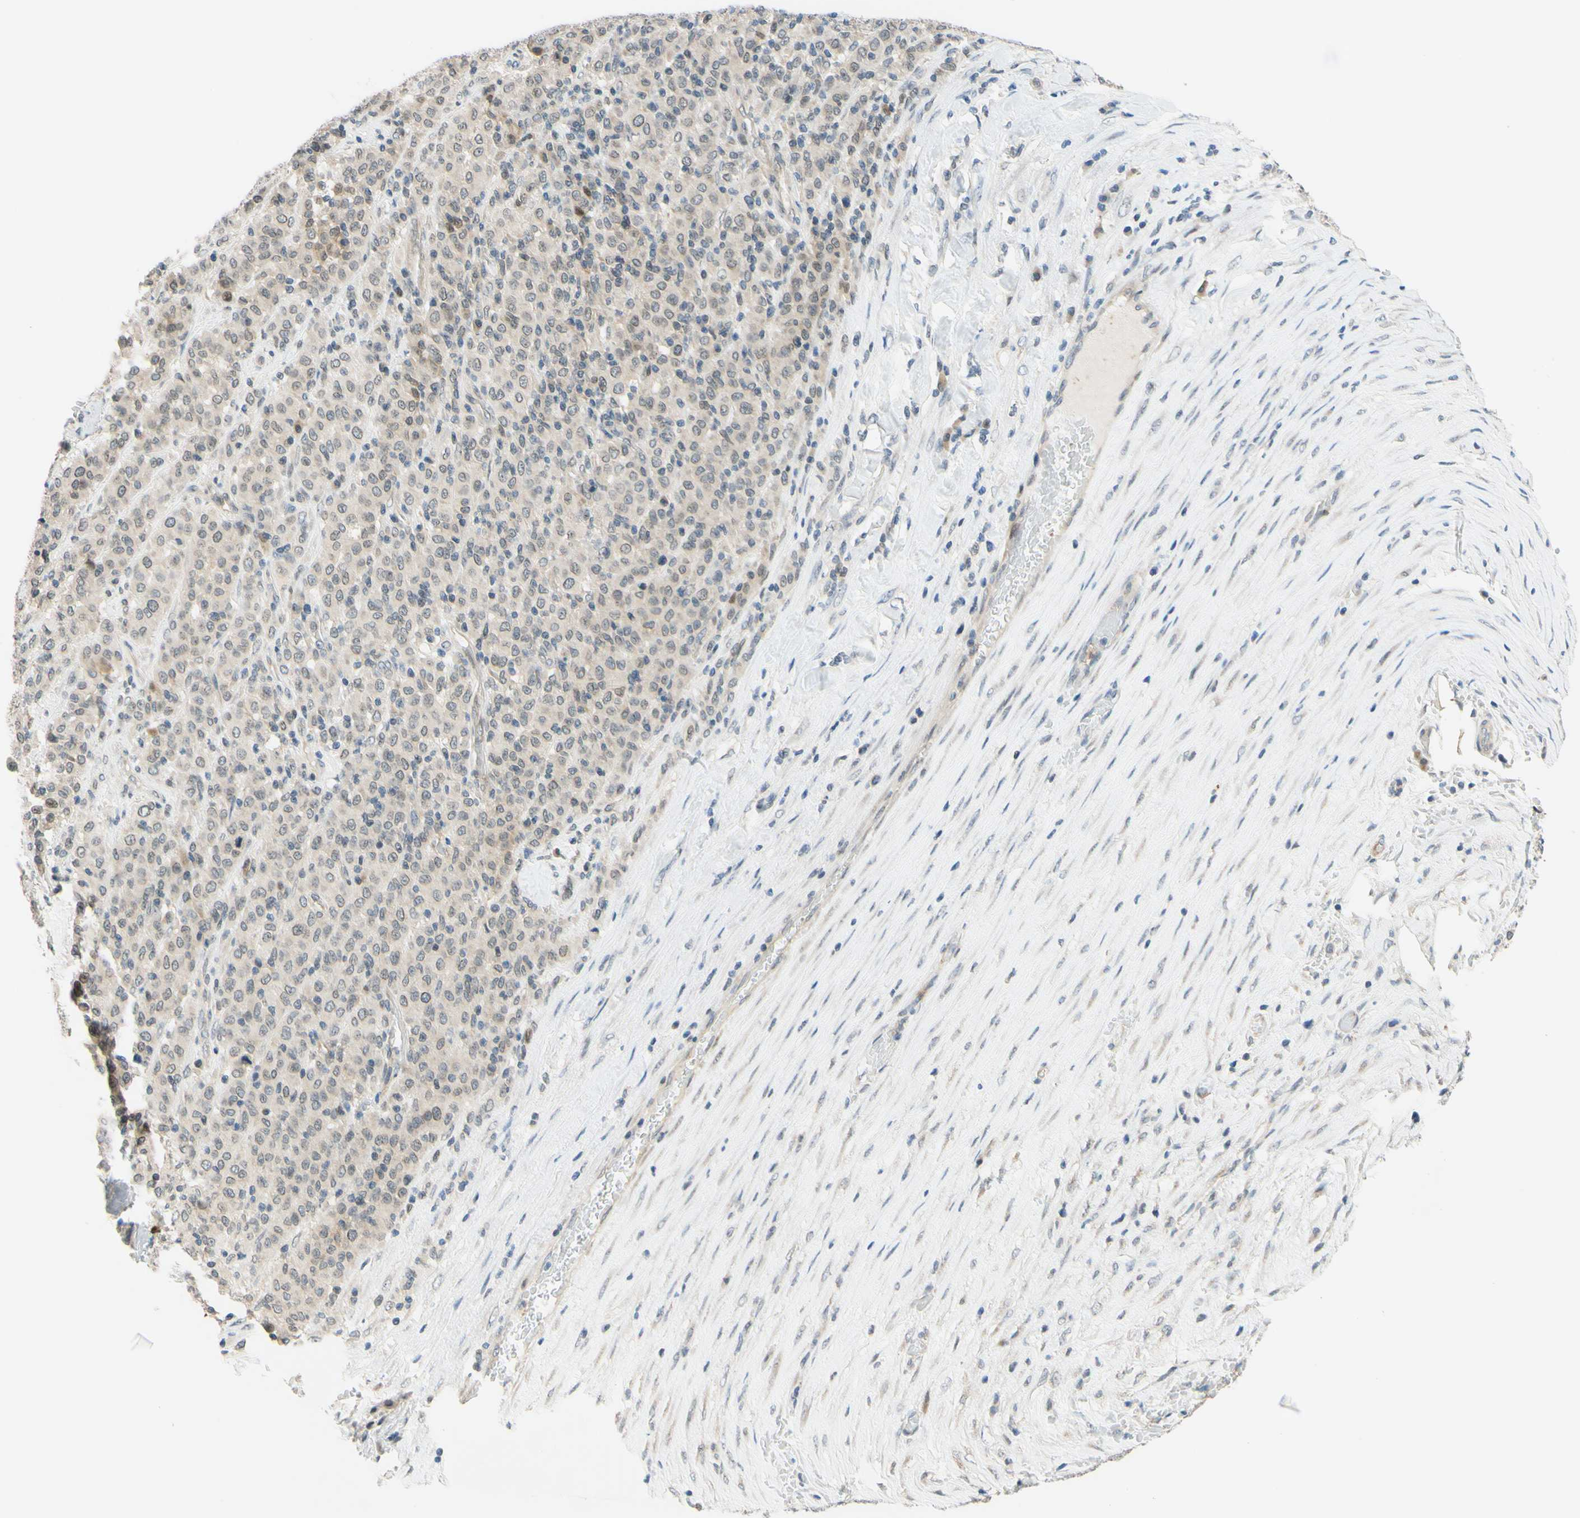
{"staining": {"intensity": "weak", "quantity": "<25%", "location": "cytoplasmic/membranous"}, "tissue": "melanoma", "cell_type": "Tumor cells", "image_type": "cancer", "snomed": [{"axis": "morphology", "description": "Malignant melanoma, Metastatic site"}, {"axis": "topography", "description": "Pancreas"}], "caption": "Human malignant melanoma (metastatic site) stained for a protein using immunohistochemistry shows no staining in tumor cells.", "gene": "C2CD2L", "patient": {"sex": "female", "age": 30}}